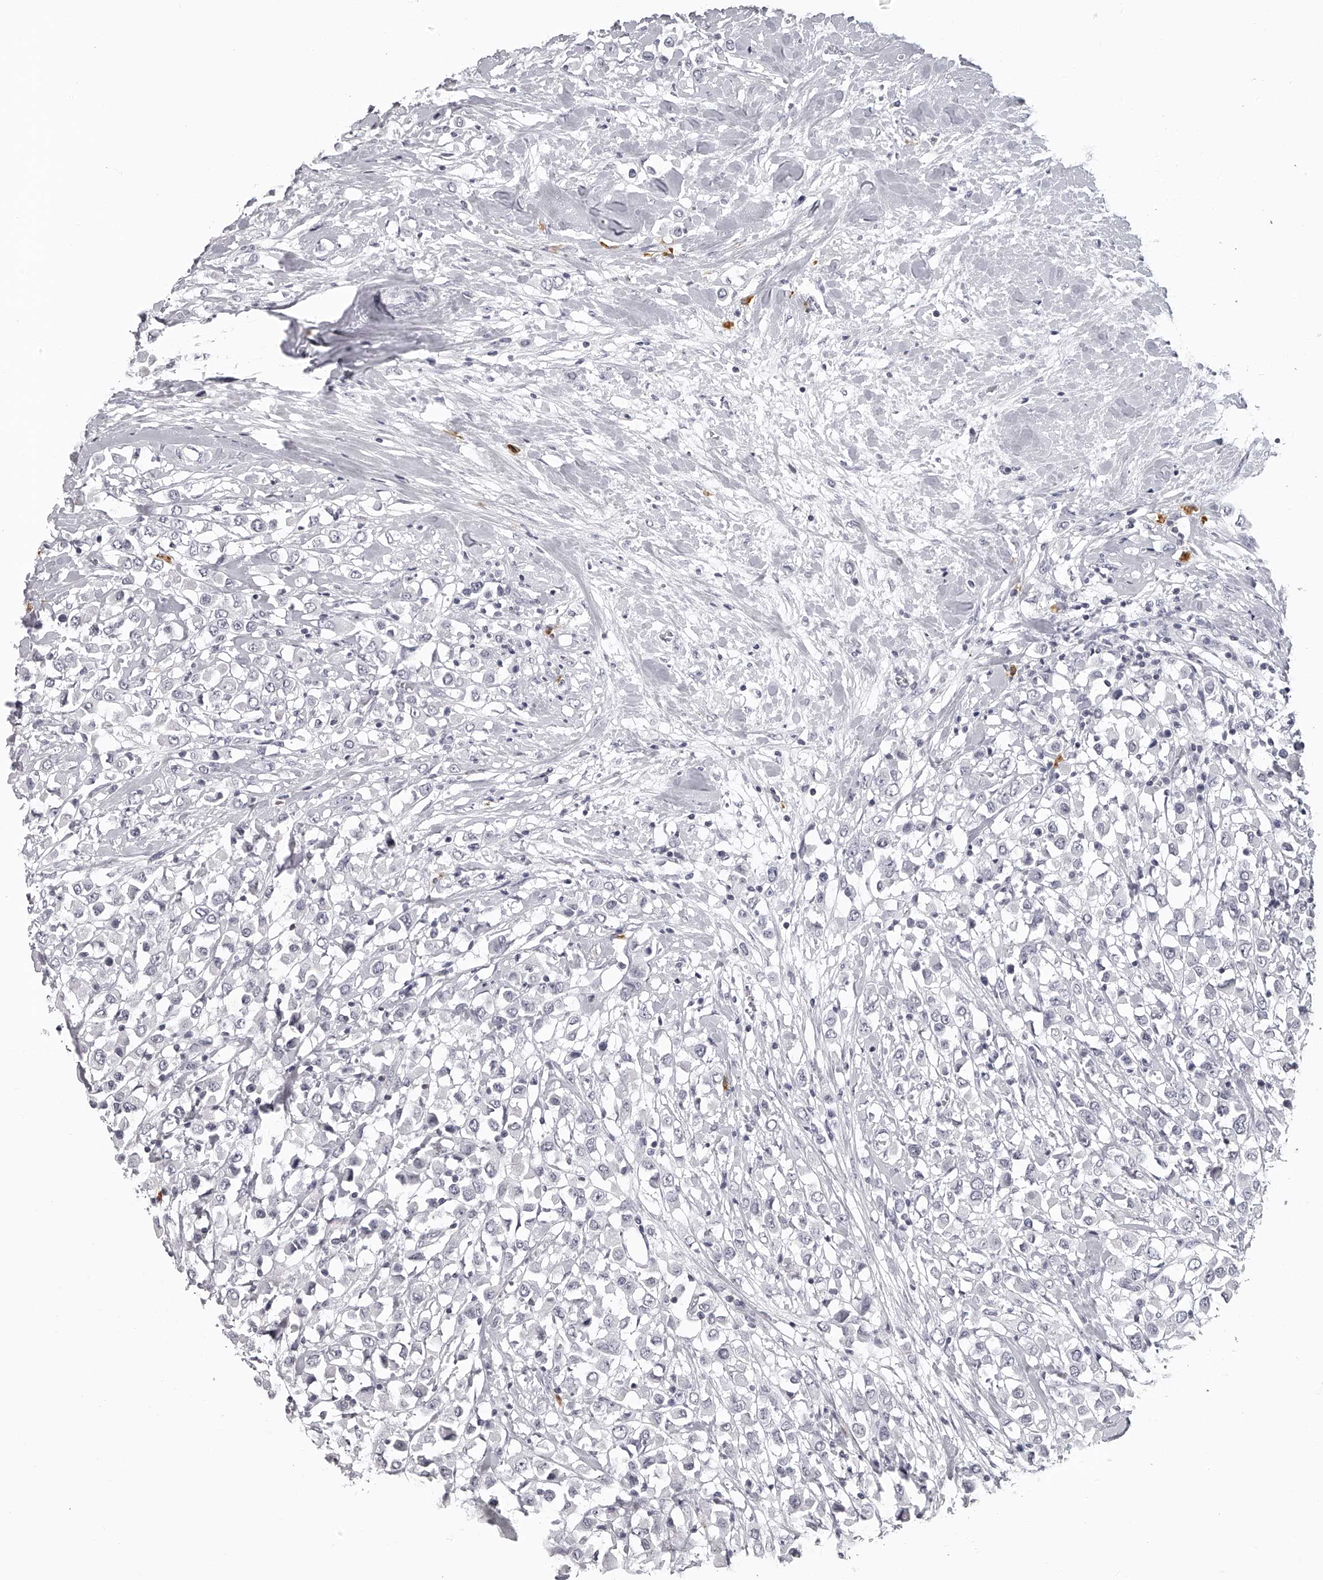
{"staining": {"intensity": "negative", "quantity": "none", "location": "none"}, "tissue": "breast cancer", "cell_type": "Tumor cells", "image_type": "cancer", "snomed": [{"axis": "morphology", "description": "Duct carcinoma"}, {"axis": "topography", "description": "Breast"}], "caption": "Photomicrograph shows no significant protein positivity in tumor cells of invasive ductal carcinoma (breast).", "gene": "SEC11C", "patient": {"sex": "female", "age": 61}}